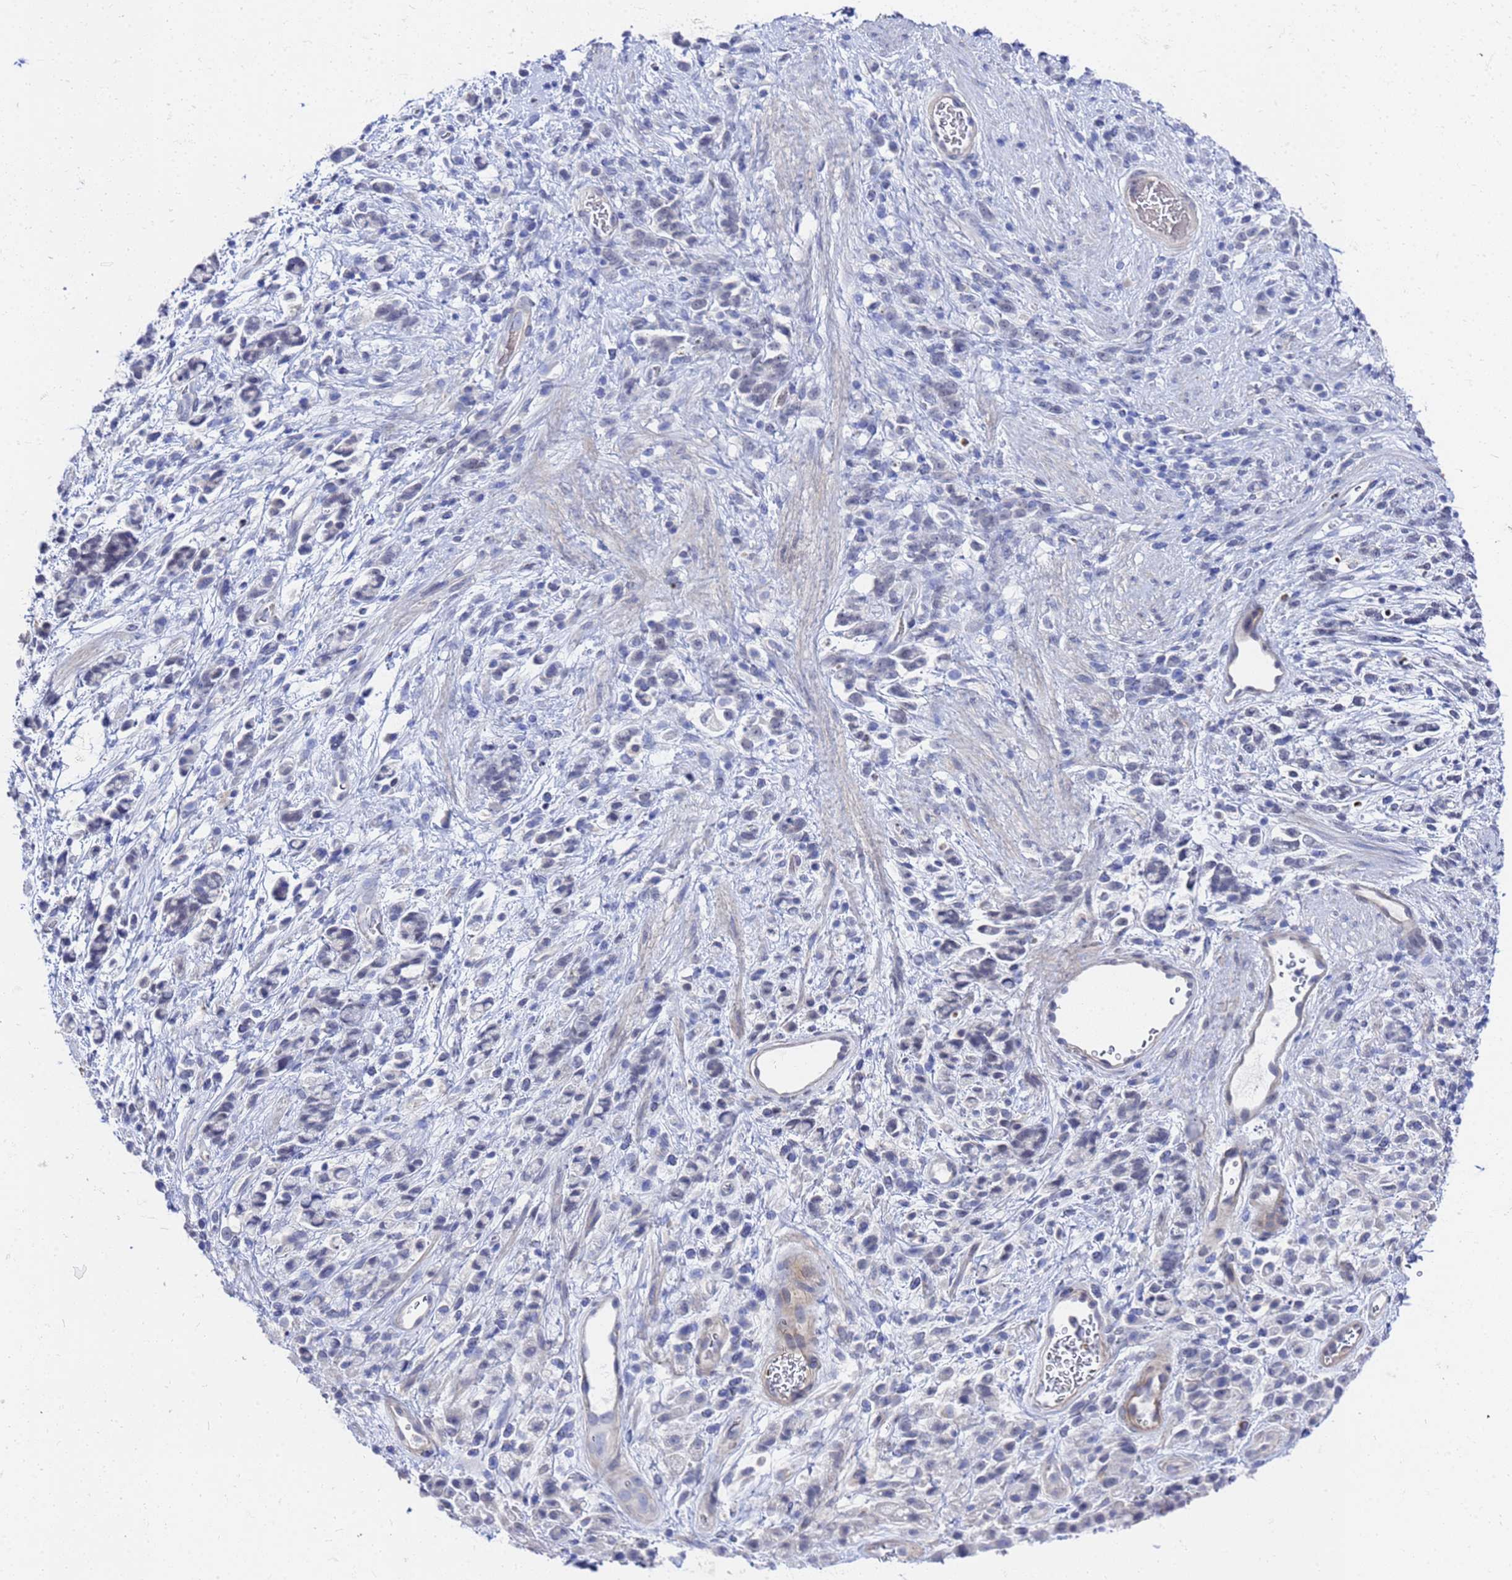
{"staining": {"intensity": "negative", "quantity": "none", "location": "none"}, "tissue": "stomach cancer", "cell_type": "Tumor cells", "image_type": "cancer", "snomed": [{"axis": "morphology", "description": "Adenocarcinoma, NOS"}, {"axis": "topography", "description": "Stomach"}], "caption": "Tumor cells are negative for brown protein staining in stomach cancer.", "gene": "ZNF26", "patient": {"sex": "female", "age": 60}}